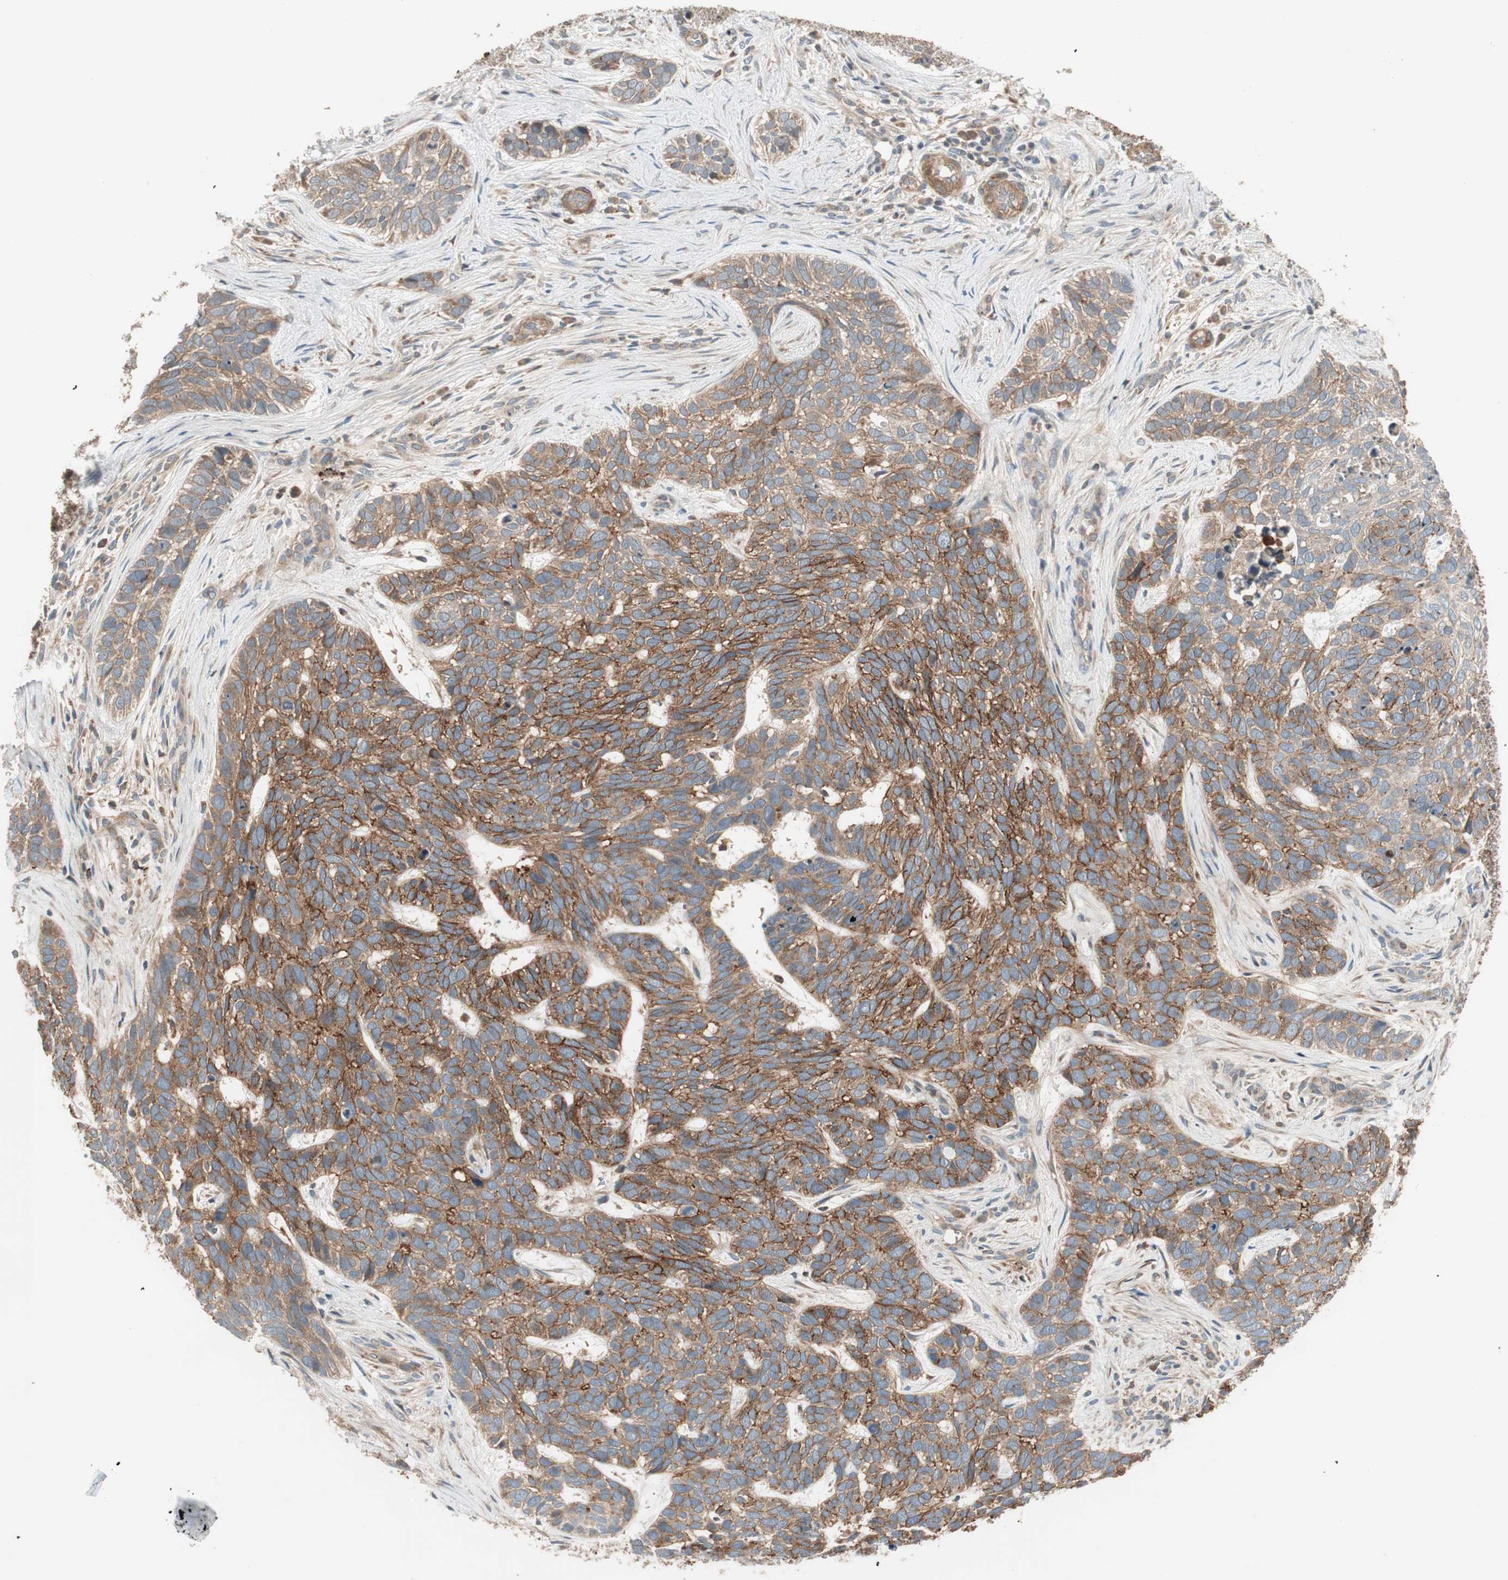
{"staining": {"intensity": "moderate", "quantity": ">75%", "location": "cytoplasmic/membranous"}, "tissue": "skin cancer", "cell_type": "Tumor cells", "image_type": "cancer", "snomed": [{"axis": "morphology", "description": "Basal cell carcinoma"}, {"axis": "topography", "description": "Skin"}], "caption": "Immunohistochemistry (DAB) staining of human skin basal cell carcinoma reveals moderate cytoplasmic/membranous protein positivity in about >75% of tumor cells. (DAB IHC, brown staining for protein, blue staining for nuclei).", "gene": "SFRP1", "patient": {"sex": "male", "age": 87}}